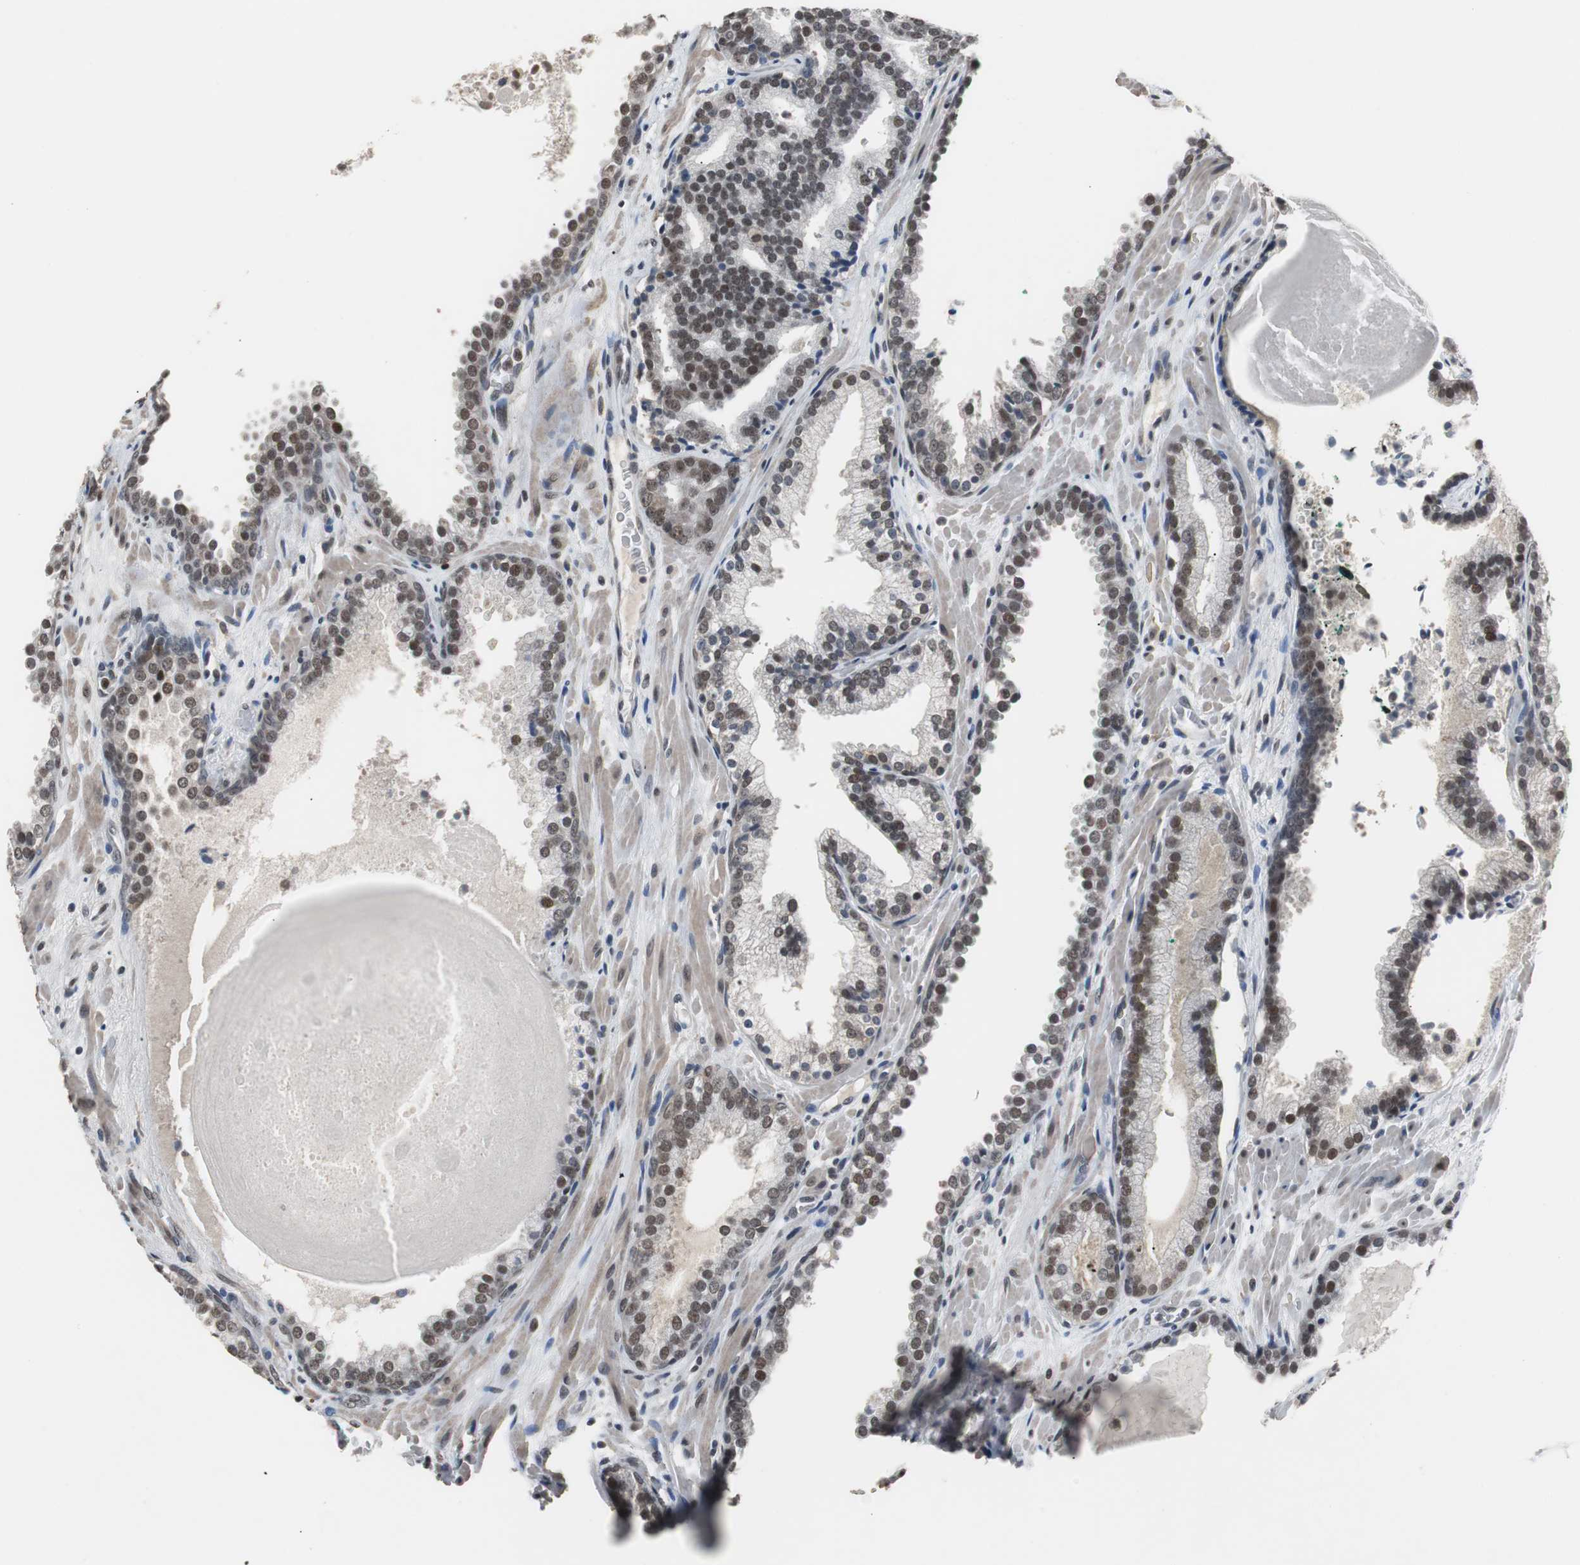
{"staining": {"intensity": "moderate", "quantity": ">75%", "location": "nuclear"}, "tissue": "prostate cancer", "cell_type": "Tumor cells", "image_type": "cancer", "snomed": [{"axis": "morphology", "description": "Adenocarcinoma, Low grade"}, {"axis": "topography", "description": "Prostate"}], "caption": "The histopathology image exhibits immunohistochemical staining of prostate low-grade adenocarcinoma. There is moderate nuclear expression is seen in about >75% of tumor cells.", "gene": "TAF7", "patient": {"sex": "male", "age": 63}}